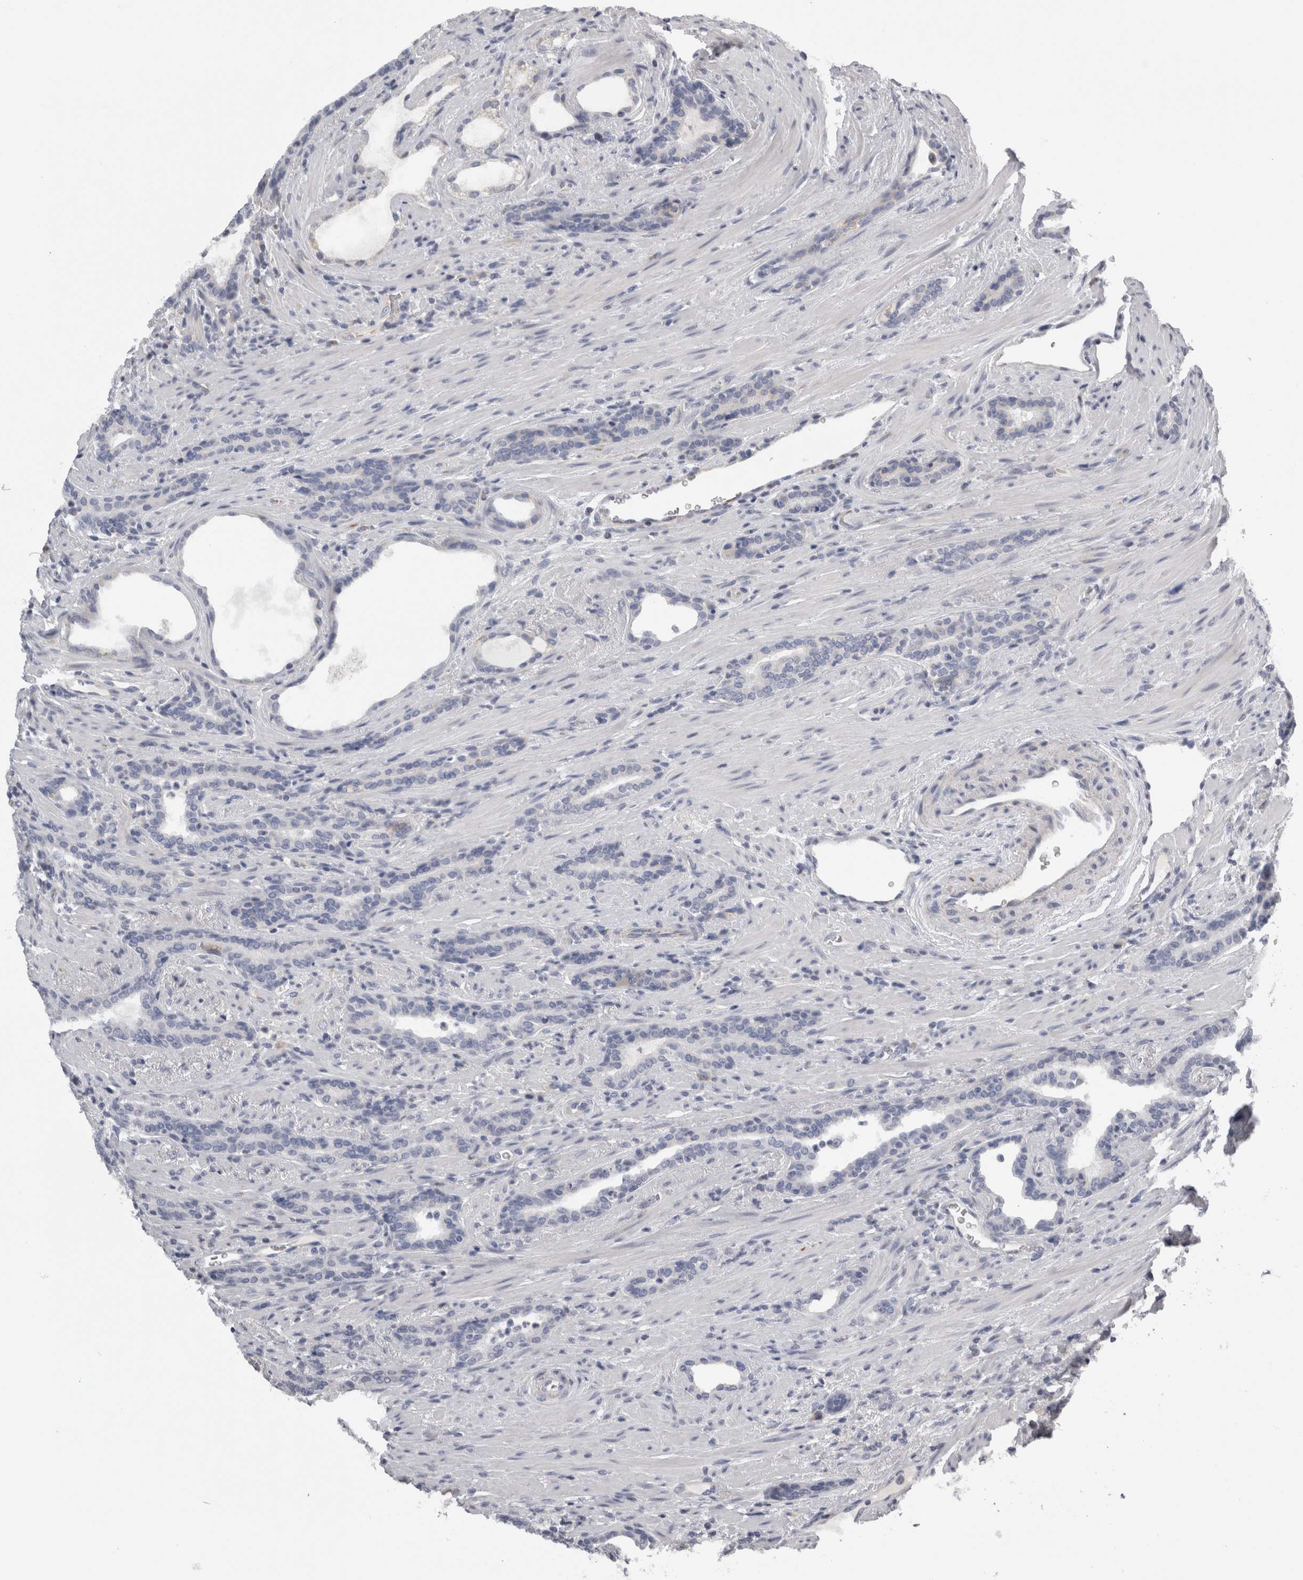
{"staining": {"intensity": "negative", "quantity": "none", "location": "none"}, "tissue": "prostate cancer", "cell_type": "Tumor cells", "image_type": "cancer", "snomed": [{"axis": "morphology", "description": "Adenocarcinoma, High grade"}, {"axis": "topography", "description": "Prostate"}], "caption": "The IHC image has no significant positivity in tumor cells of prostate cancer (high-grade adenocarcinoma) tissue. (DAB immunohistochemistry (IHC) visualized using brightfield microscopy, high magnification).", "gene": "TCAP", "patient": {"sex": "male", "age": 71}}